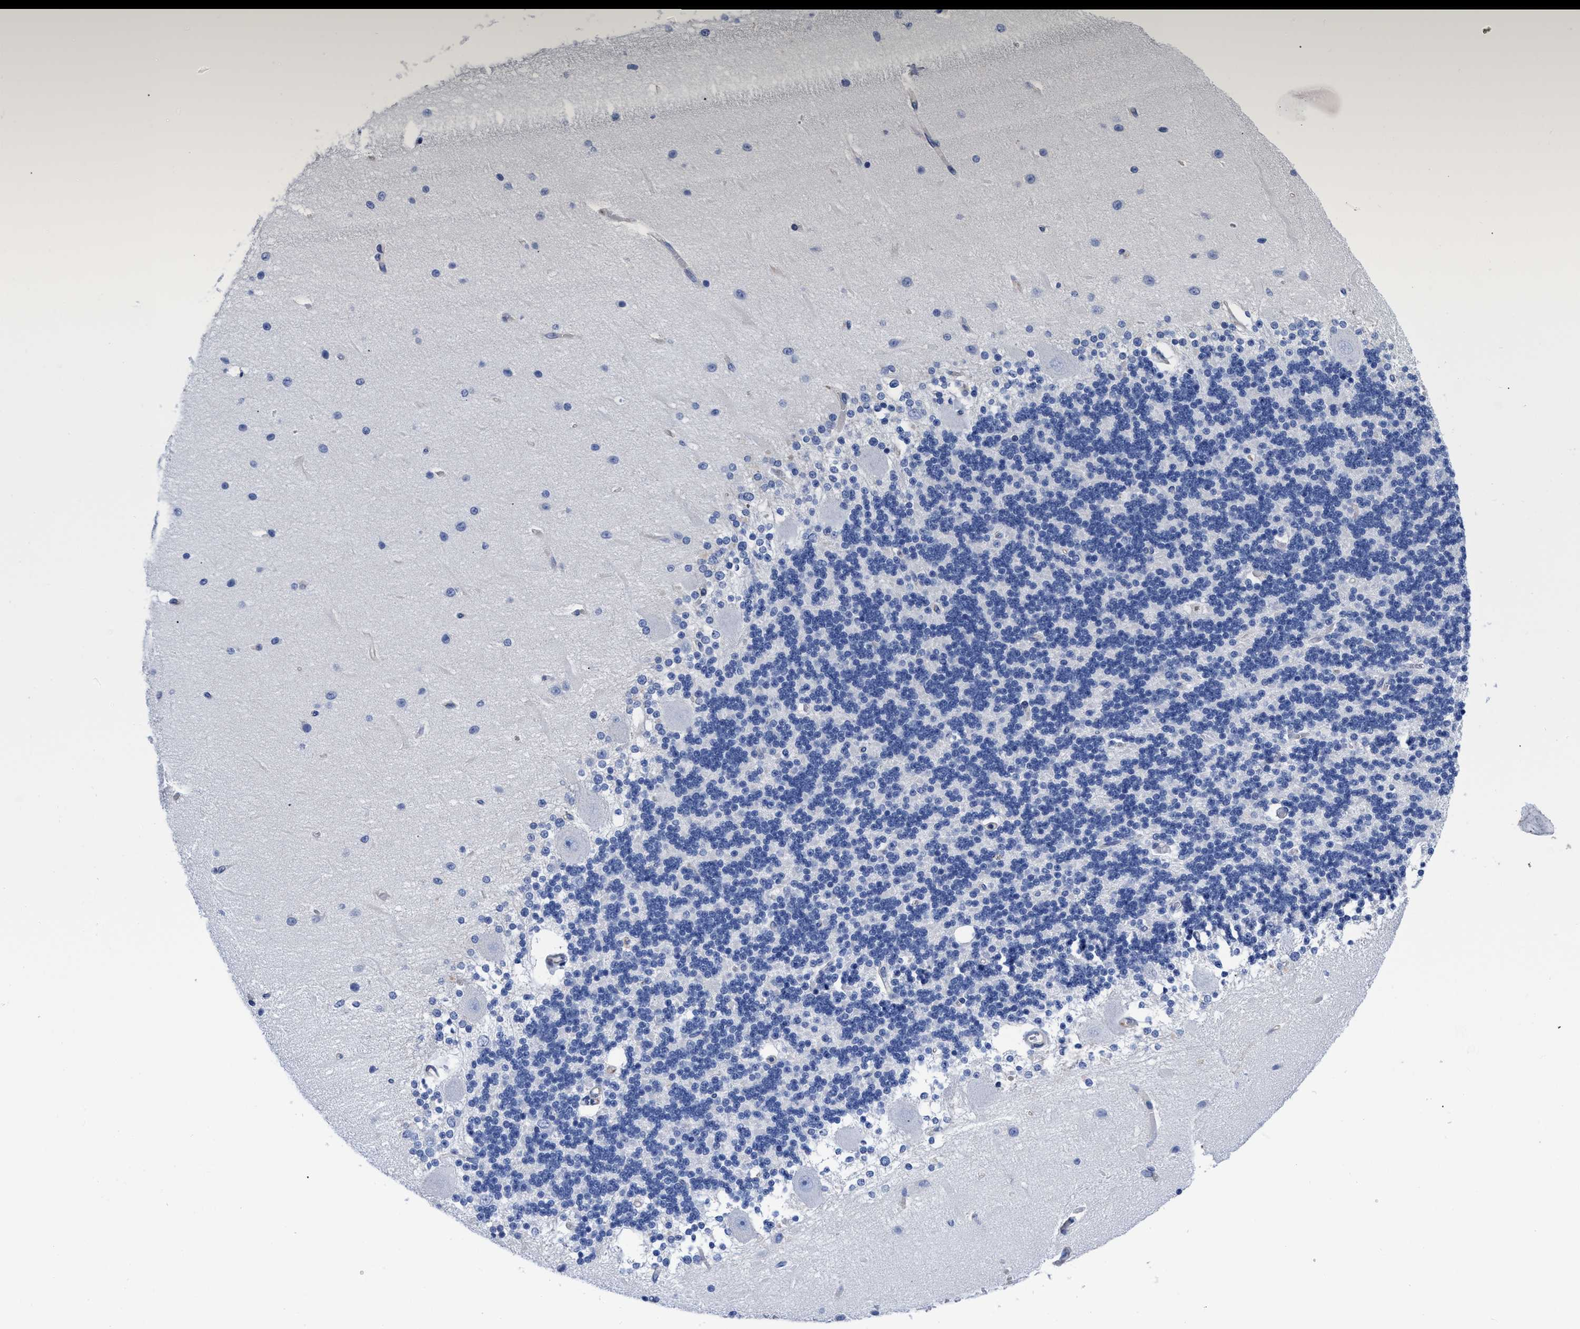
{"staining": {"intensity": "negative", "quantity": "none", "location": "none"}, "tissue": "cerebellum", "cell_type": "Cells in granular layer", "image_type": "normal", "snomed": [{"axis": "morphology", "description": "Normal tissue, NOS"}, {"axis": "topography", "description": "Cerebellum"}], "caption": "High power microscopy histopathology image of an immunohistochemistry (IHC) histopathology image of normal cerebellum, revealing no significant staining in cells in granular layer. Nuclei are stained in blue.", "gene": "IRAG2", "patient": {"sex": "female", "age": 54}}